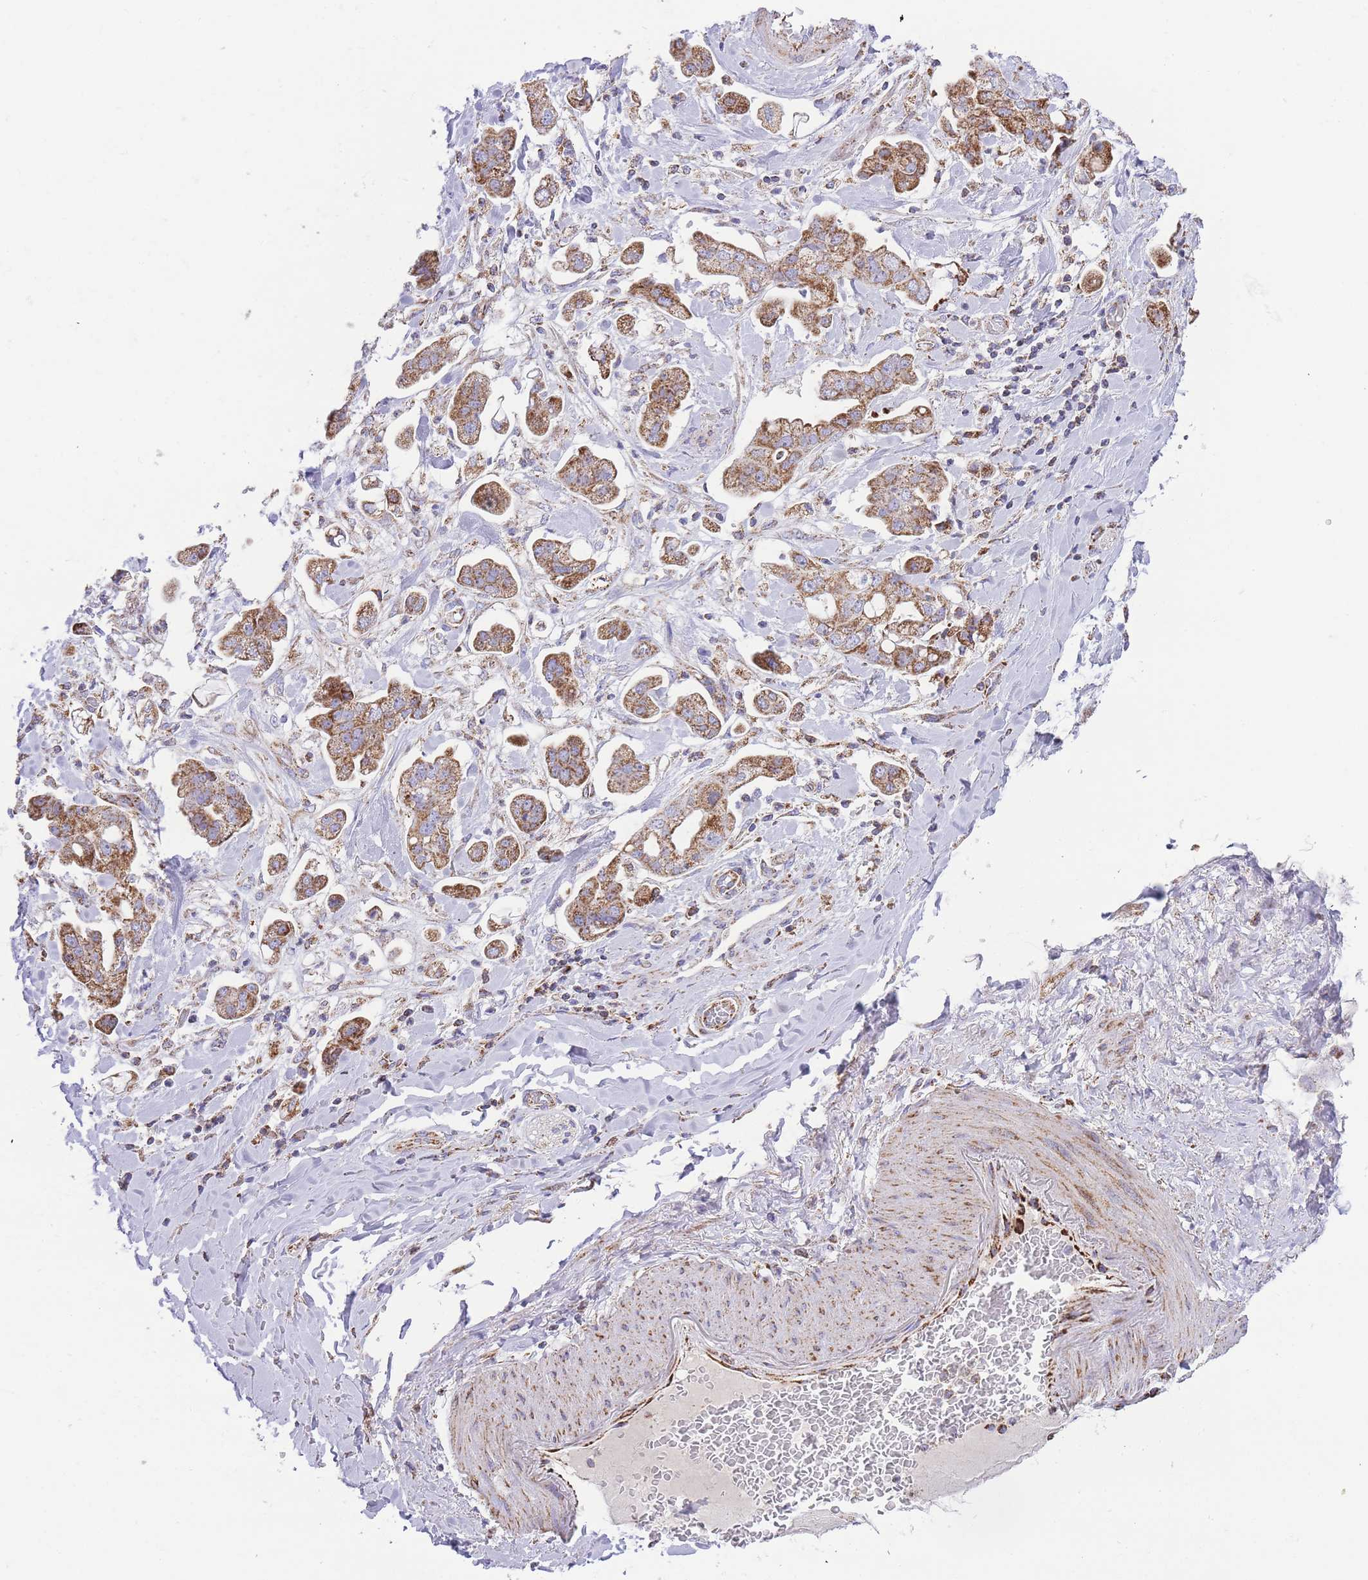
{"staining": {"intensity": "moderate", "quantity": ">75%", "location": "cytoplasmic/membranous"}, "tissue": "stomach cancer", "cell_type": "Tumor cells", "image_type": "cancer", "snomed": [{"axis": "morphology", "description": "Adenocarcinoma, NOS"}, {"axis": "topography", "description": "Stomach"}], "caption": "An IHC photomicrograph of tumor tissue is shown. Protein staining in brown labels moderate cytoplasmic/membranous positivity in stomach adenocarcinoma within tumor cells.", "gene": "GSTM1", "patient": {"sex": "male", "age": 62}}